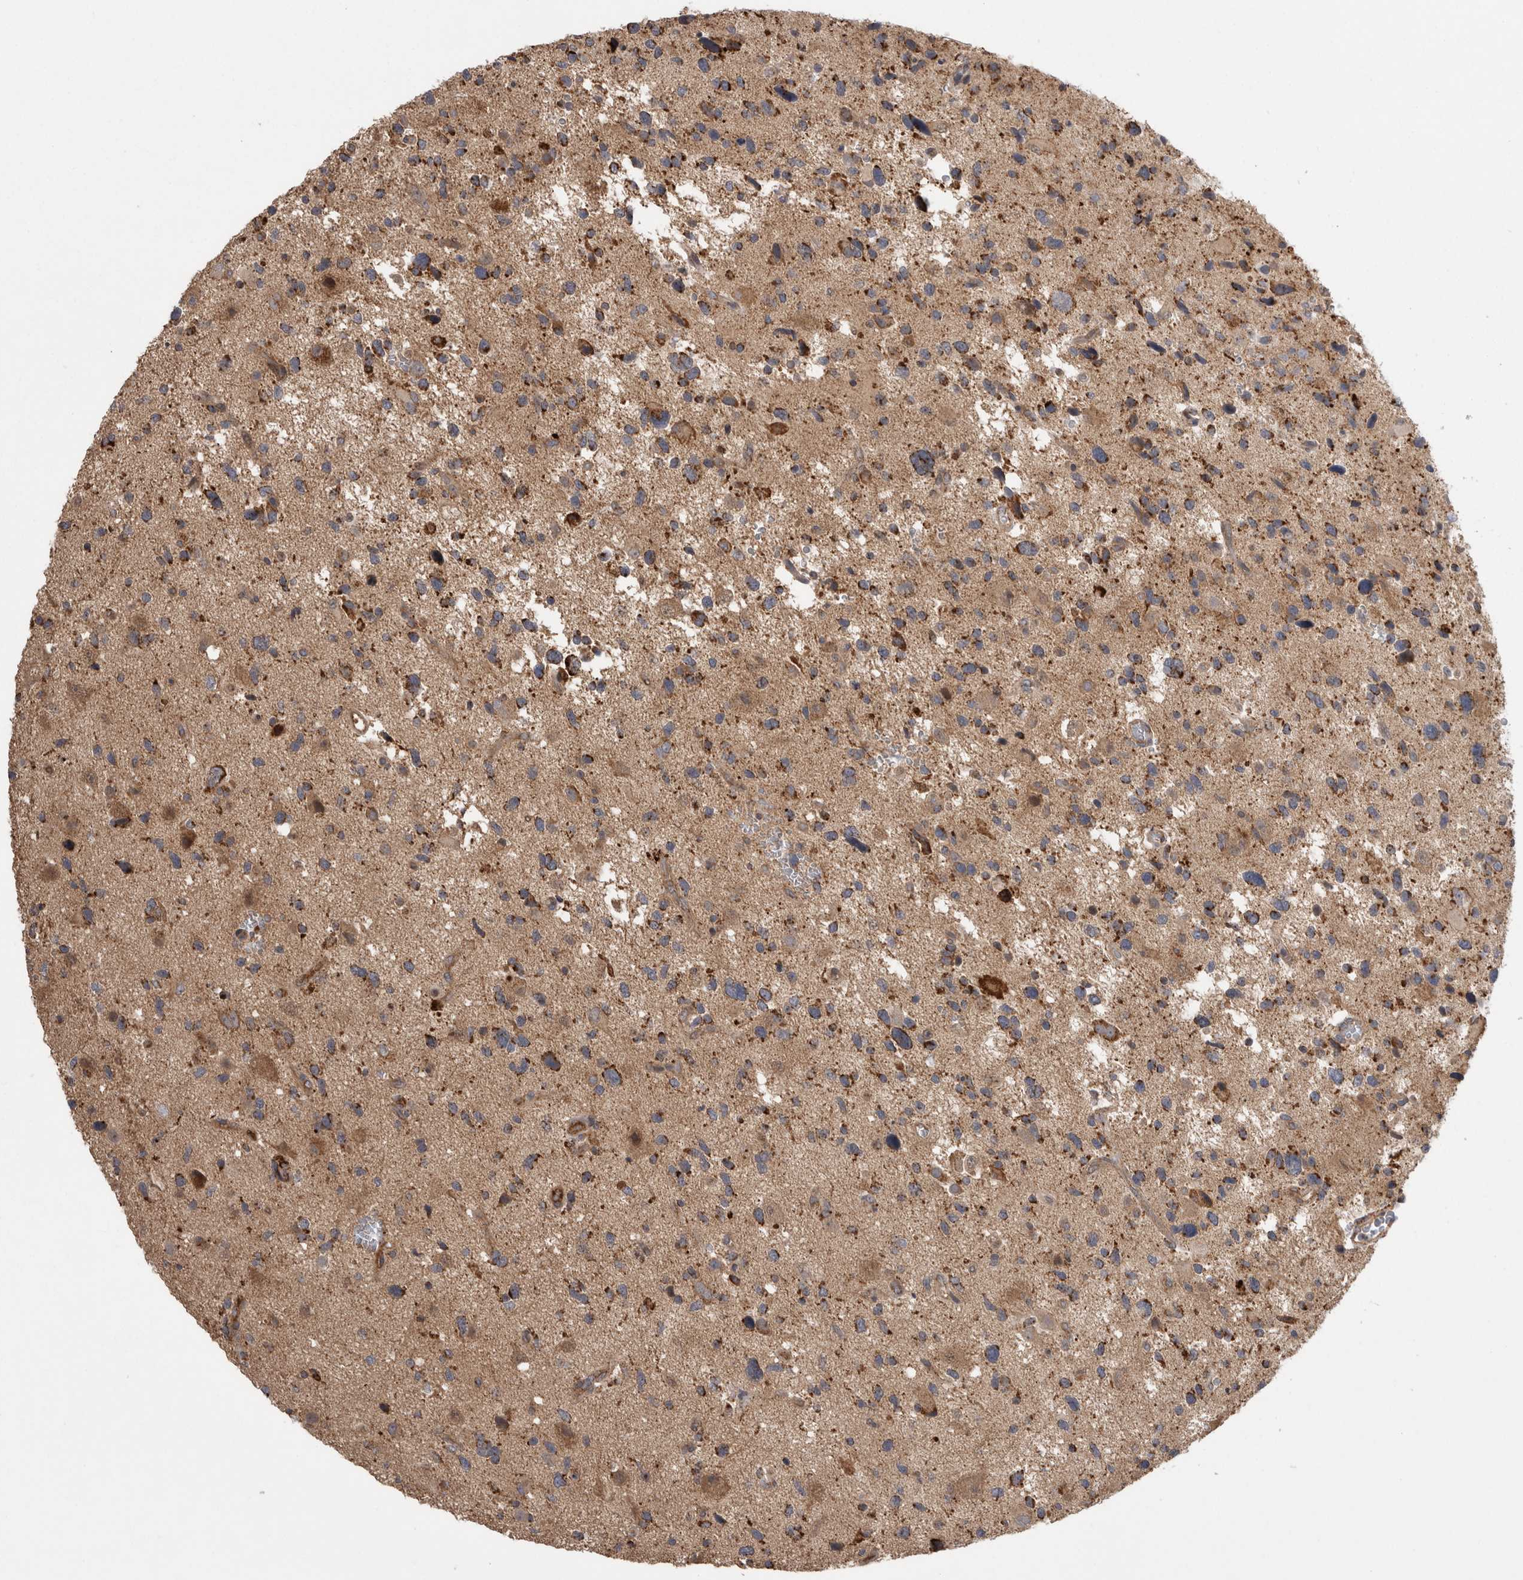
{"staining": {"intensity": "moderate", "quantity": ">75%", "location": "cytoplasmic/membranous"}, "tissue": "glioma", "cell_type": "Tumor cells", "image_type": "cancer", "snomed": [{"axis": "morphology", "description": "Glioma, malignant, High grade"}, {"axis": "topography", "description": "Brain"}], "caption": "Protein expression by immunohistochemistry exhibits moderate cytoplasmic/membranous staining in approximately >75% of tumor cells in malignant glioma (high-grade).", "gene": "DARS2", "patient": {"sex": "male", "age": 33}}